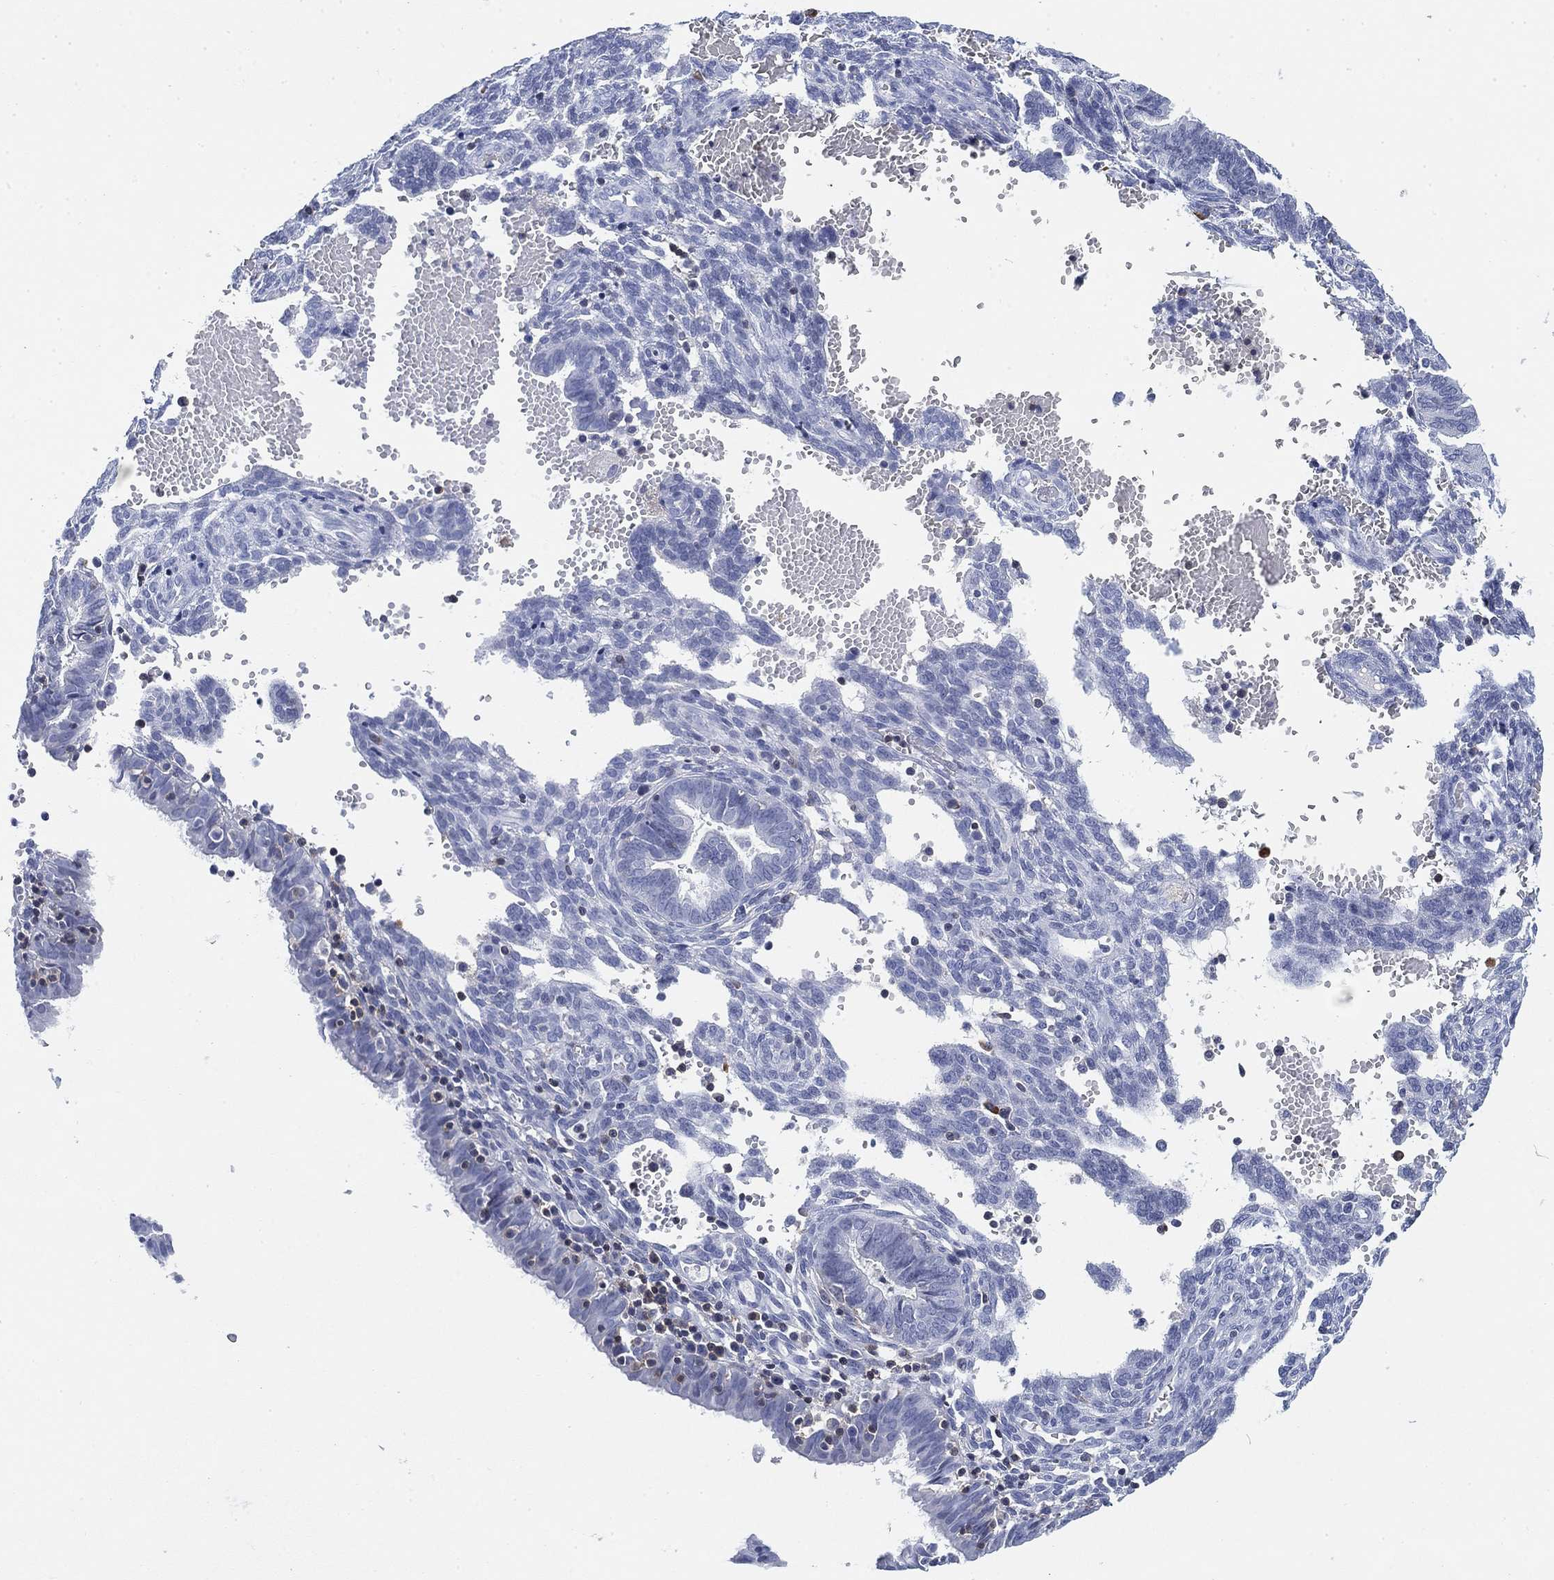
{"staining": {"intensity": "negative", "quantity": "none", "location": "none"}, "tissue": "endometrium", "cell_type": "Cells in endometrial stroma", "image_type": "normal", "snomed": [{"axis": "morphology", "description": "Normal tissue, NOS"}, {"axis": "topography", "description": "Endometrium"}], "caption": "A high-resolution histopathology image shows IHC staining of normal endometrium, which reveals no significant positivity in cells in endometrial stroma. Nuclei are stained in blue.", "gene": "FYB1", "patient": {"sex": "female", "age": 42}}